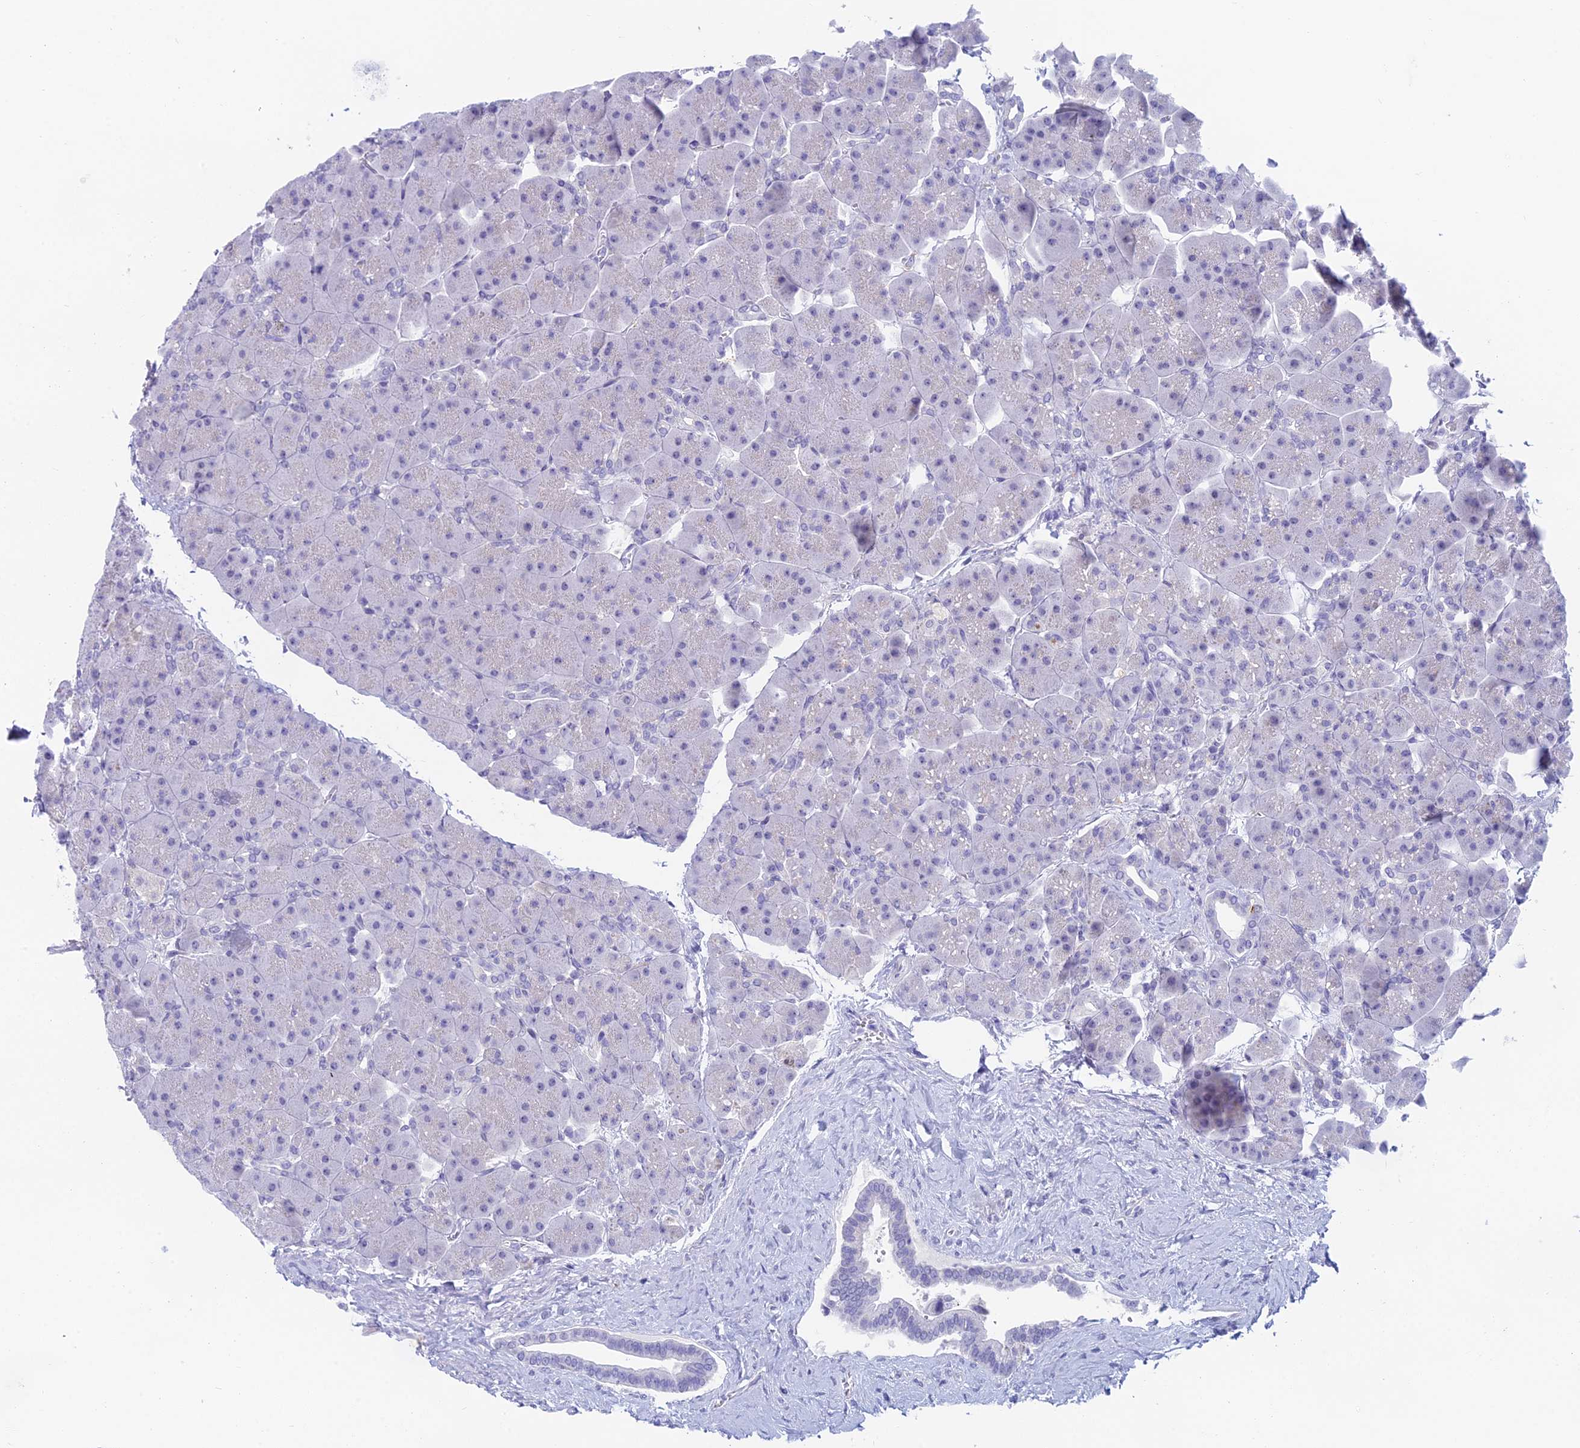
{"staining": {"intensity": "negative", "quantity": "none", "location": "none"}, "tissue": "pancreas", "cell_type": "Exocrine glandular cells", "image_type": "normal", "snomed": [{"axis": "morphology", "description": "Normal tissue, NOS"}, {"axis": "topography", "description": "Pancreas"}], "caption": "DAB (3,3'-diaminobenzidine) immunohistochemical staining of unremarkable pancreas shows no significant expression in exocrine glandular cells.", "gene": "TMEM161B", "patient": {"sex": "male", "age": 66}}